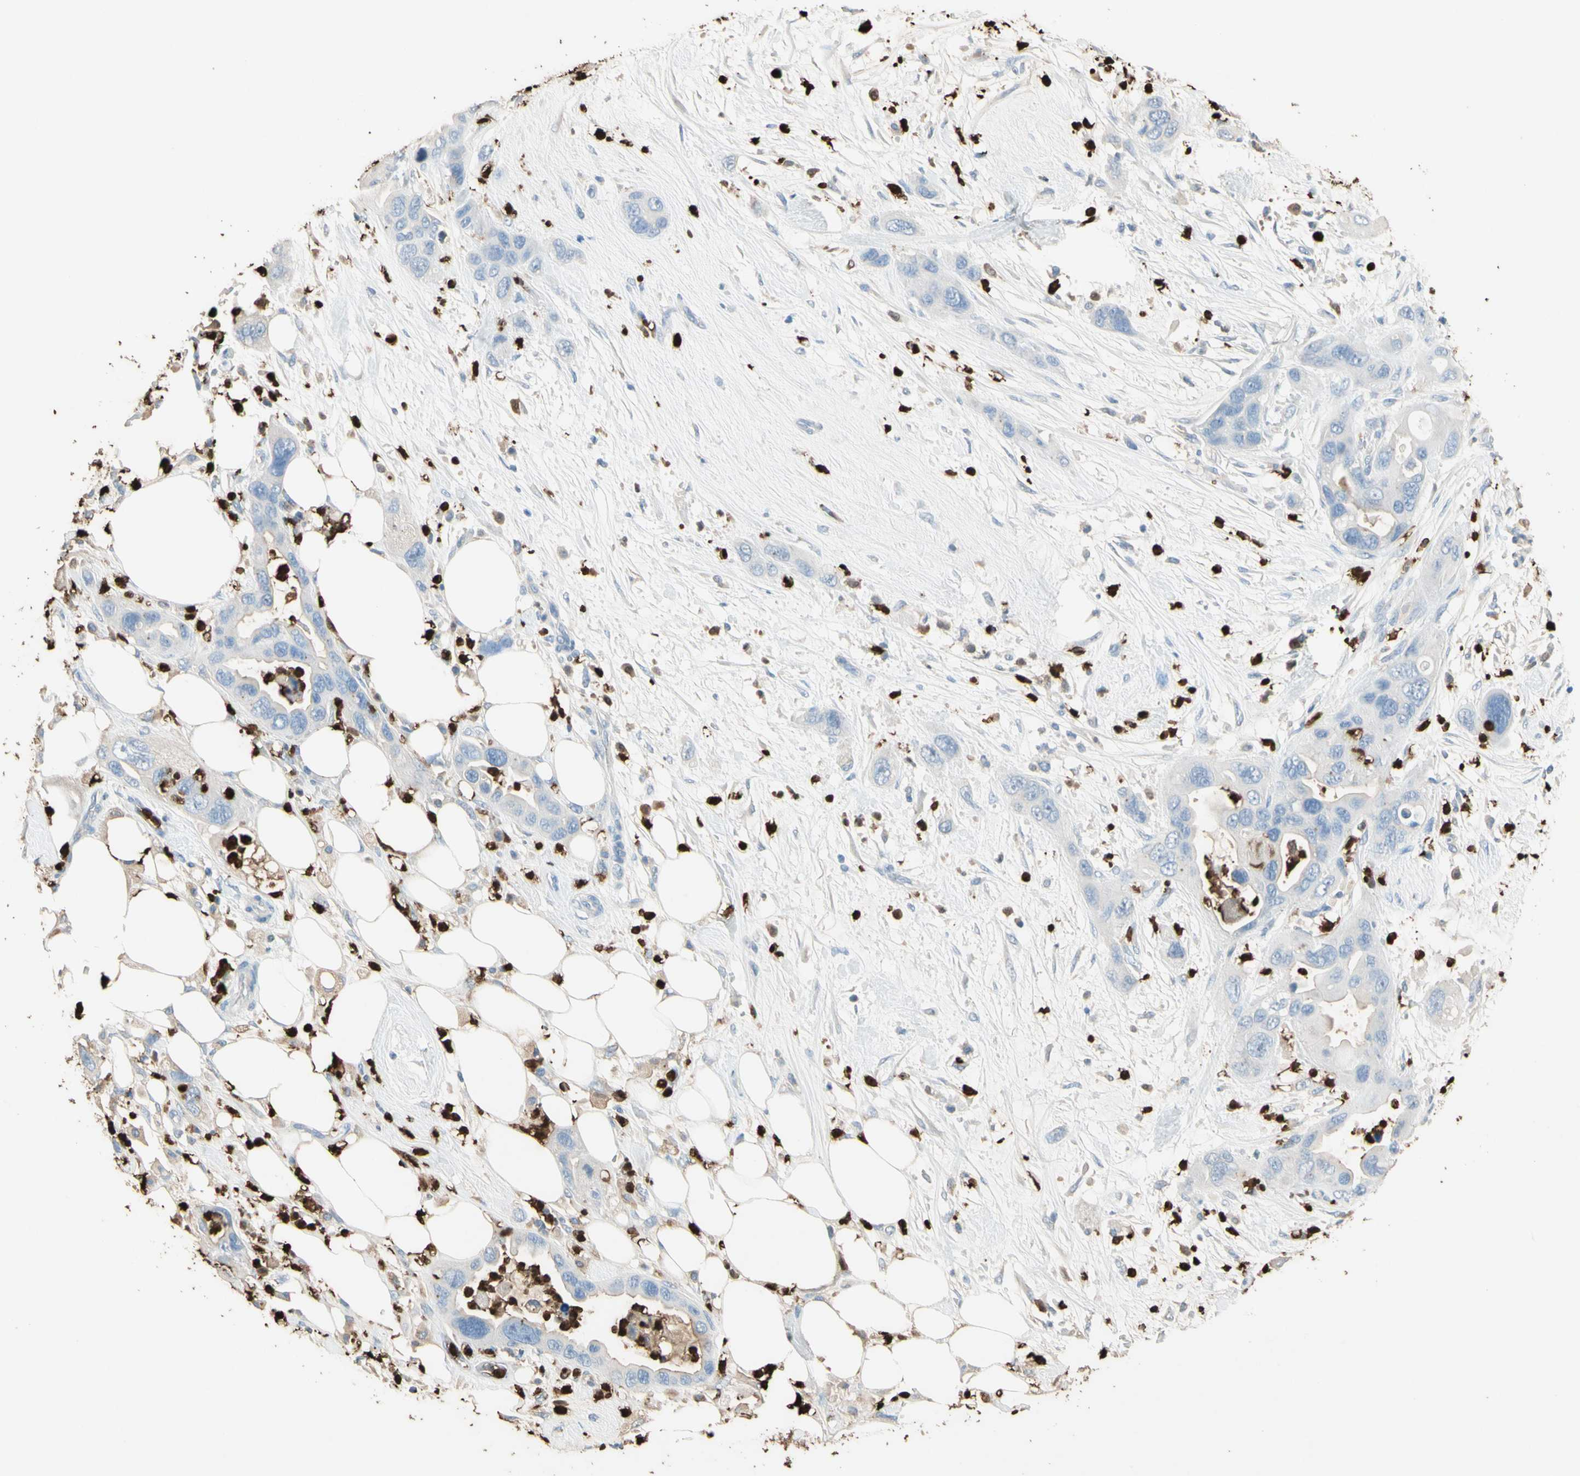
{"staining": {"intensity": "negative", "quantity": "none", "location": "none"}, "tissue": "pancreatic cancer", "cell_type": "Tumor cells", "image_type": "cancer", "snomed": [{"axis": "morphology", "description": "Adenocarcinoma, NOS"}, {"axis": "topography", "description": "Pancreas"}], "caption": "A micrograph of human pancreatic cancer is negative for staining in tumor cells. (DAB IHC visualized using brightfield microscopy, high magnification).", "gene": "NFKBIZ", "patient": {"sex": "female", "age": 71}}